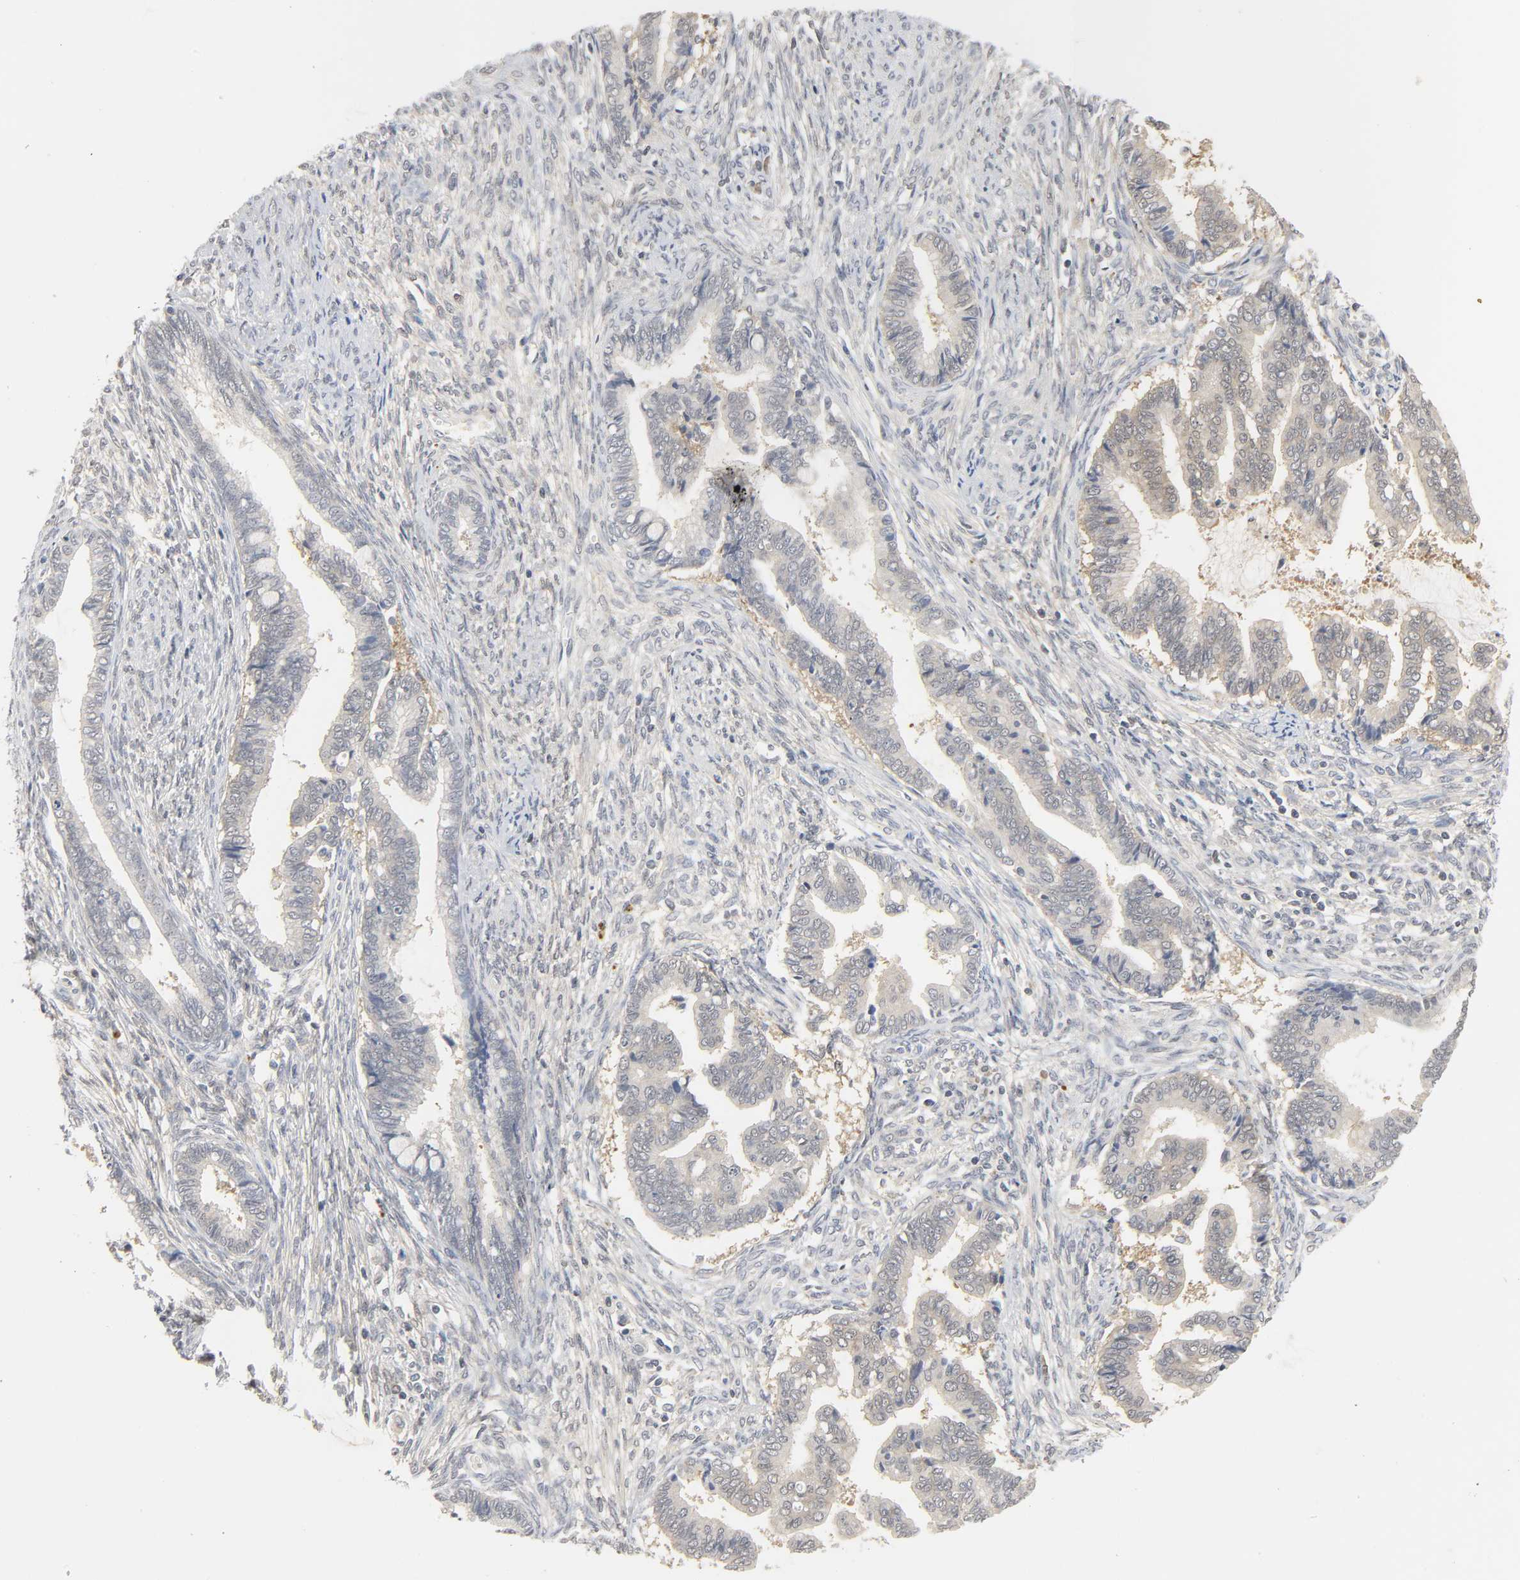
{"staining": {"intensity": "negative", "quantity": "none", "location": "none"}, "tissue": "cervical cancer", "cell_type": "Tumor cells", "image_type": "cancer", "snomed": [{"axis": "morphology", "description": "Adenocarcinoma, NOS"}, {"axis": "topography", "description": "Cervix"}], "caption": "Immunohistochemical staining of human adenocarcinoma (cervical) displays no significant positivity in tumor cells. (DAB (3,3'-diaminobenzidine) immunohistochemistry with hematoxylin counter stain).", "gene": "MIF", "patient": {"sex": "female", "age": 44}}